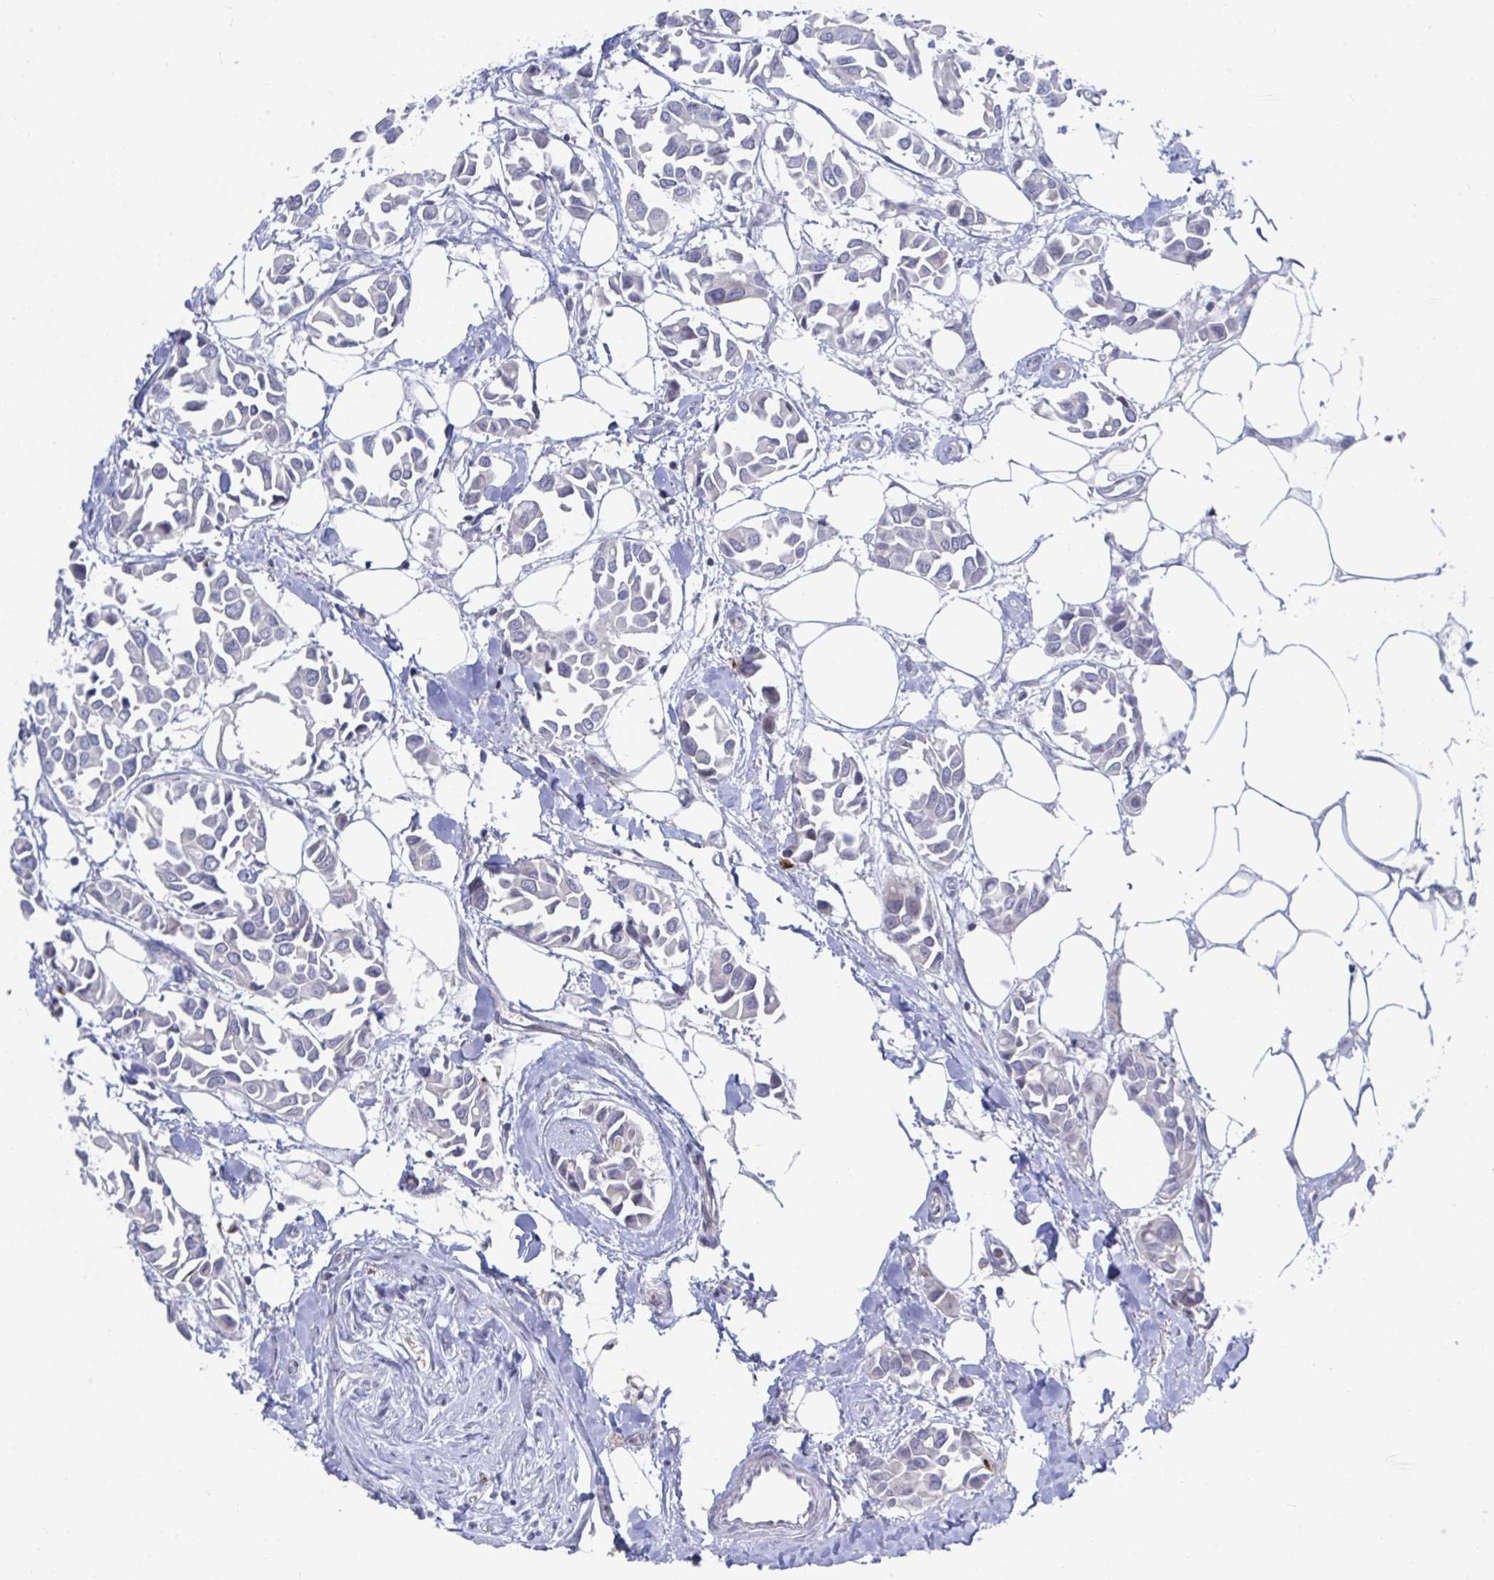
{"staining": {"intensity": "negative", "quantity": "none", "location": "none"}, "tissue": "breast cancer", "cell_type": "Tumor cells", "image_type": "cancer", "snomed": [{"axis": "morphology", "description": "Duct carcinoma"}, {"axis": "topography", "description": "Breast"}], "caption": "Micrograph shows no protein staining in tumor cells of breast cancer (intraductal carcinoma) tissue.", "gene": "TNFAIP6", "patient": {"sex": "female", "age": 54}}